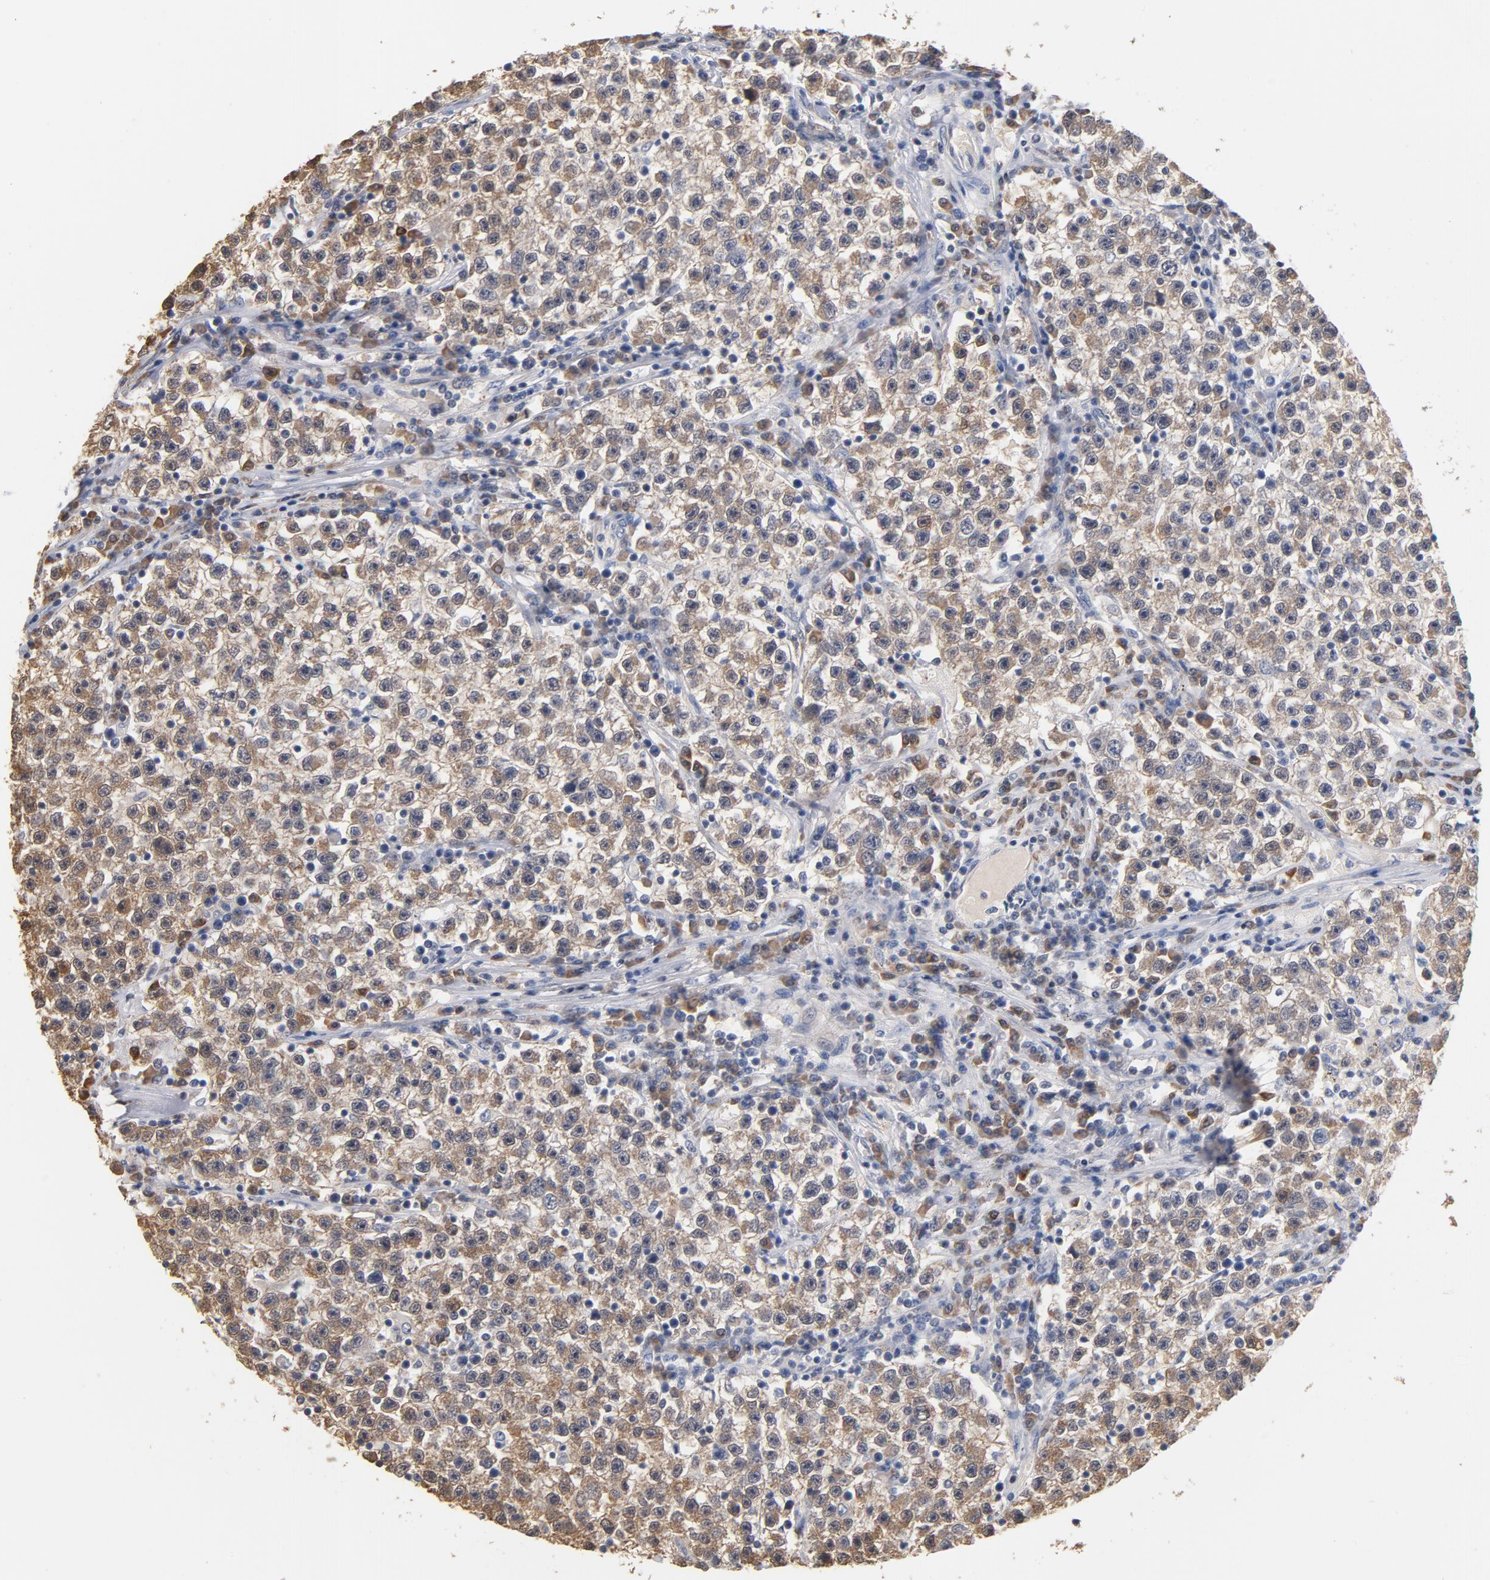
{"staining": {"intensity": "weak", "quantity": ">75%", "location": "cytoplasmic/membranous"}, "tissue": "testis cancer", "cell_type": "Tumor cells", "image_type": "cancer", "snomed": [{"axis": "morphology", "description": "Seminoma, NOS"}, {"axis": "topography", "description": "Testis"}], "caption": "This is a histology image of IHC staining of seminoma (testis), which shows weak expression in the cytoplasmic/membranous of tumor cells.", "gene": "MIF", "patient": {"sex": "male", "age": 22}}